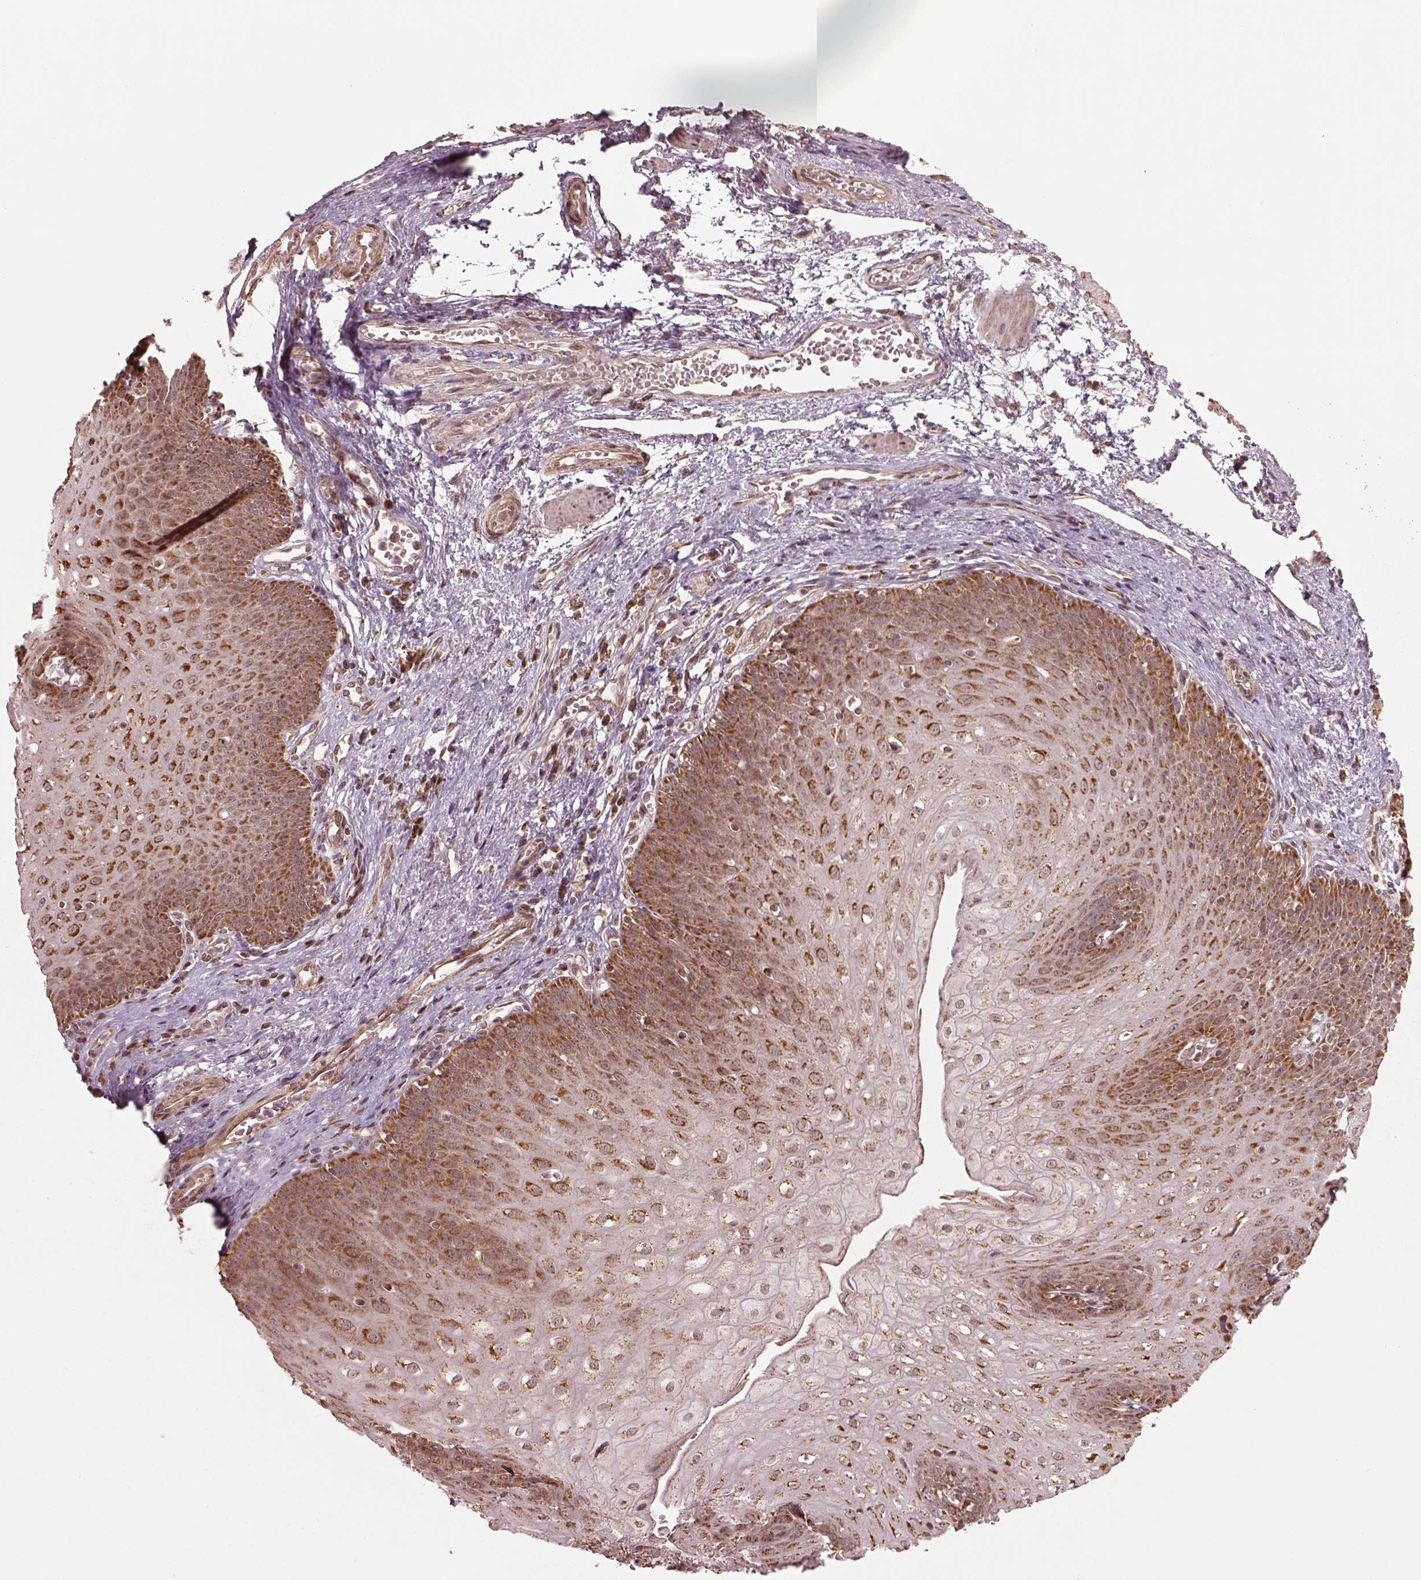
{"staining": {"intensity": "strong", "quantity": ">75%", "location": "cytoplasmic/membranous"}, "tissue": "esophagus", "cell_type": "Squamous epithelial cells", "image_type": "normal", "snomed": [{"axis": "morphology", "description": "Normal tissue, NOS"}, {"axis": "topography", "description": "Esophagus"}], "caption": "High-magnification brightfield microscopy of normal esophagus stained with DAB (3,3'-diaminobenzidine) (brown) and counterstained with hematoxylin (blue). squamous epithelial cells exhibit strong cytoplasmic/membranous positivity is present in approximately>75% of cells.", "gene": "SEL1L3", "patient": {"sex": "male", "age": 71}}